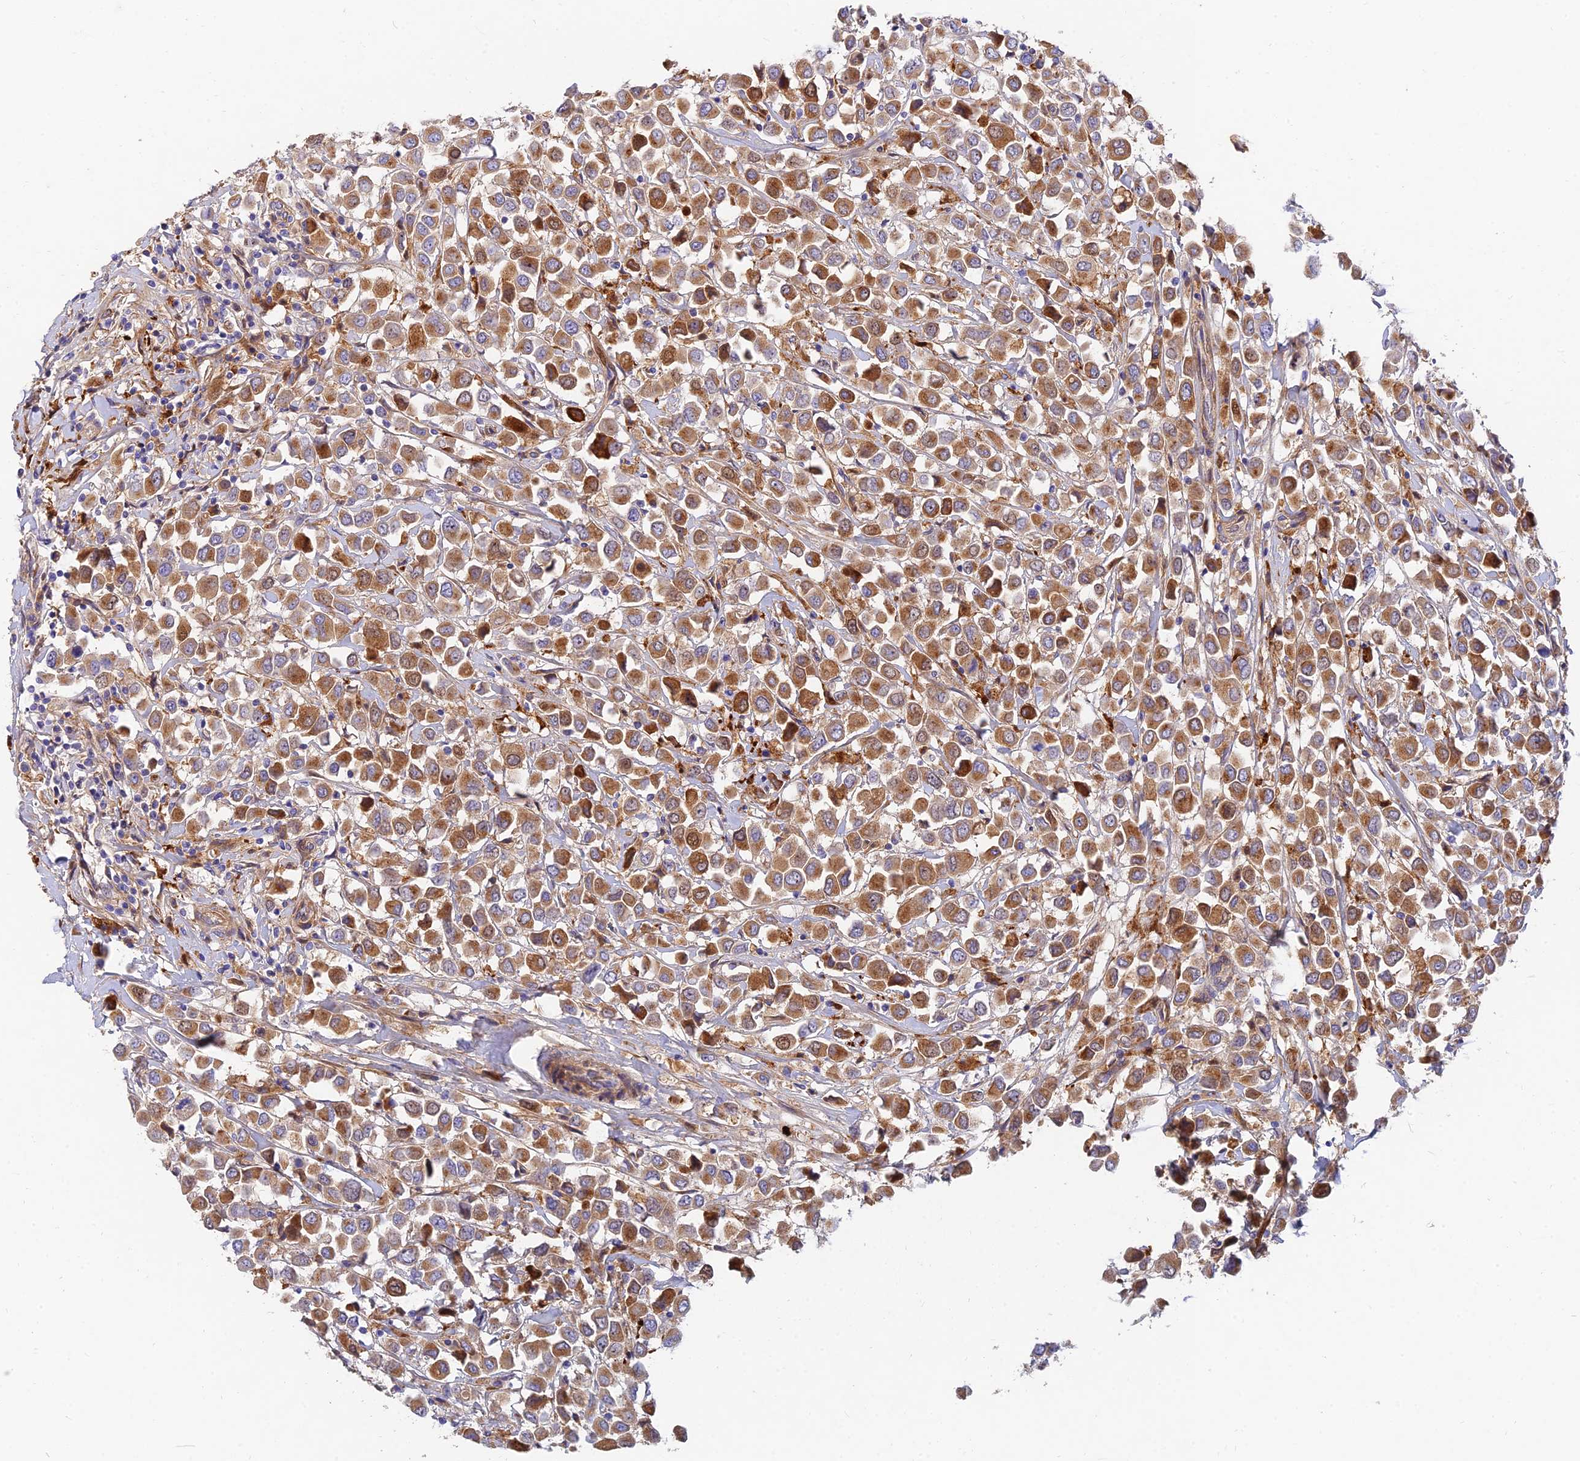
{"staining": {"intensity": "moderate", "quantity": ">75%", "location": "cytoplasmic/membranous"}, "tissue": "breast cancer", "cell_type": "Tumor cells", "image_type": "cancer", "snomed": [{"axis": "morphology", "description": "Duct carcinoma"}, {"axis": "topography", "description": "Breast"}], "caption": "Infiltrating ductal carcinoma (breast) tissue reveals moderate cytoplasmic/membranous positivity in about >75% of tumor cells (Stains: DAB in brown, nuclei in blue, Microscopy: brightfield microscopy at high magnification).", "gene": "MROH1", "patient": {"sex": "female", "age": 61}}